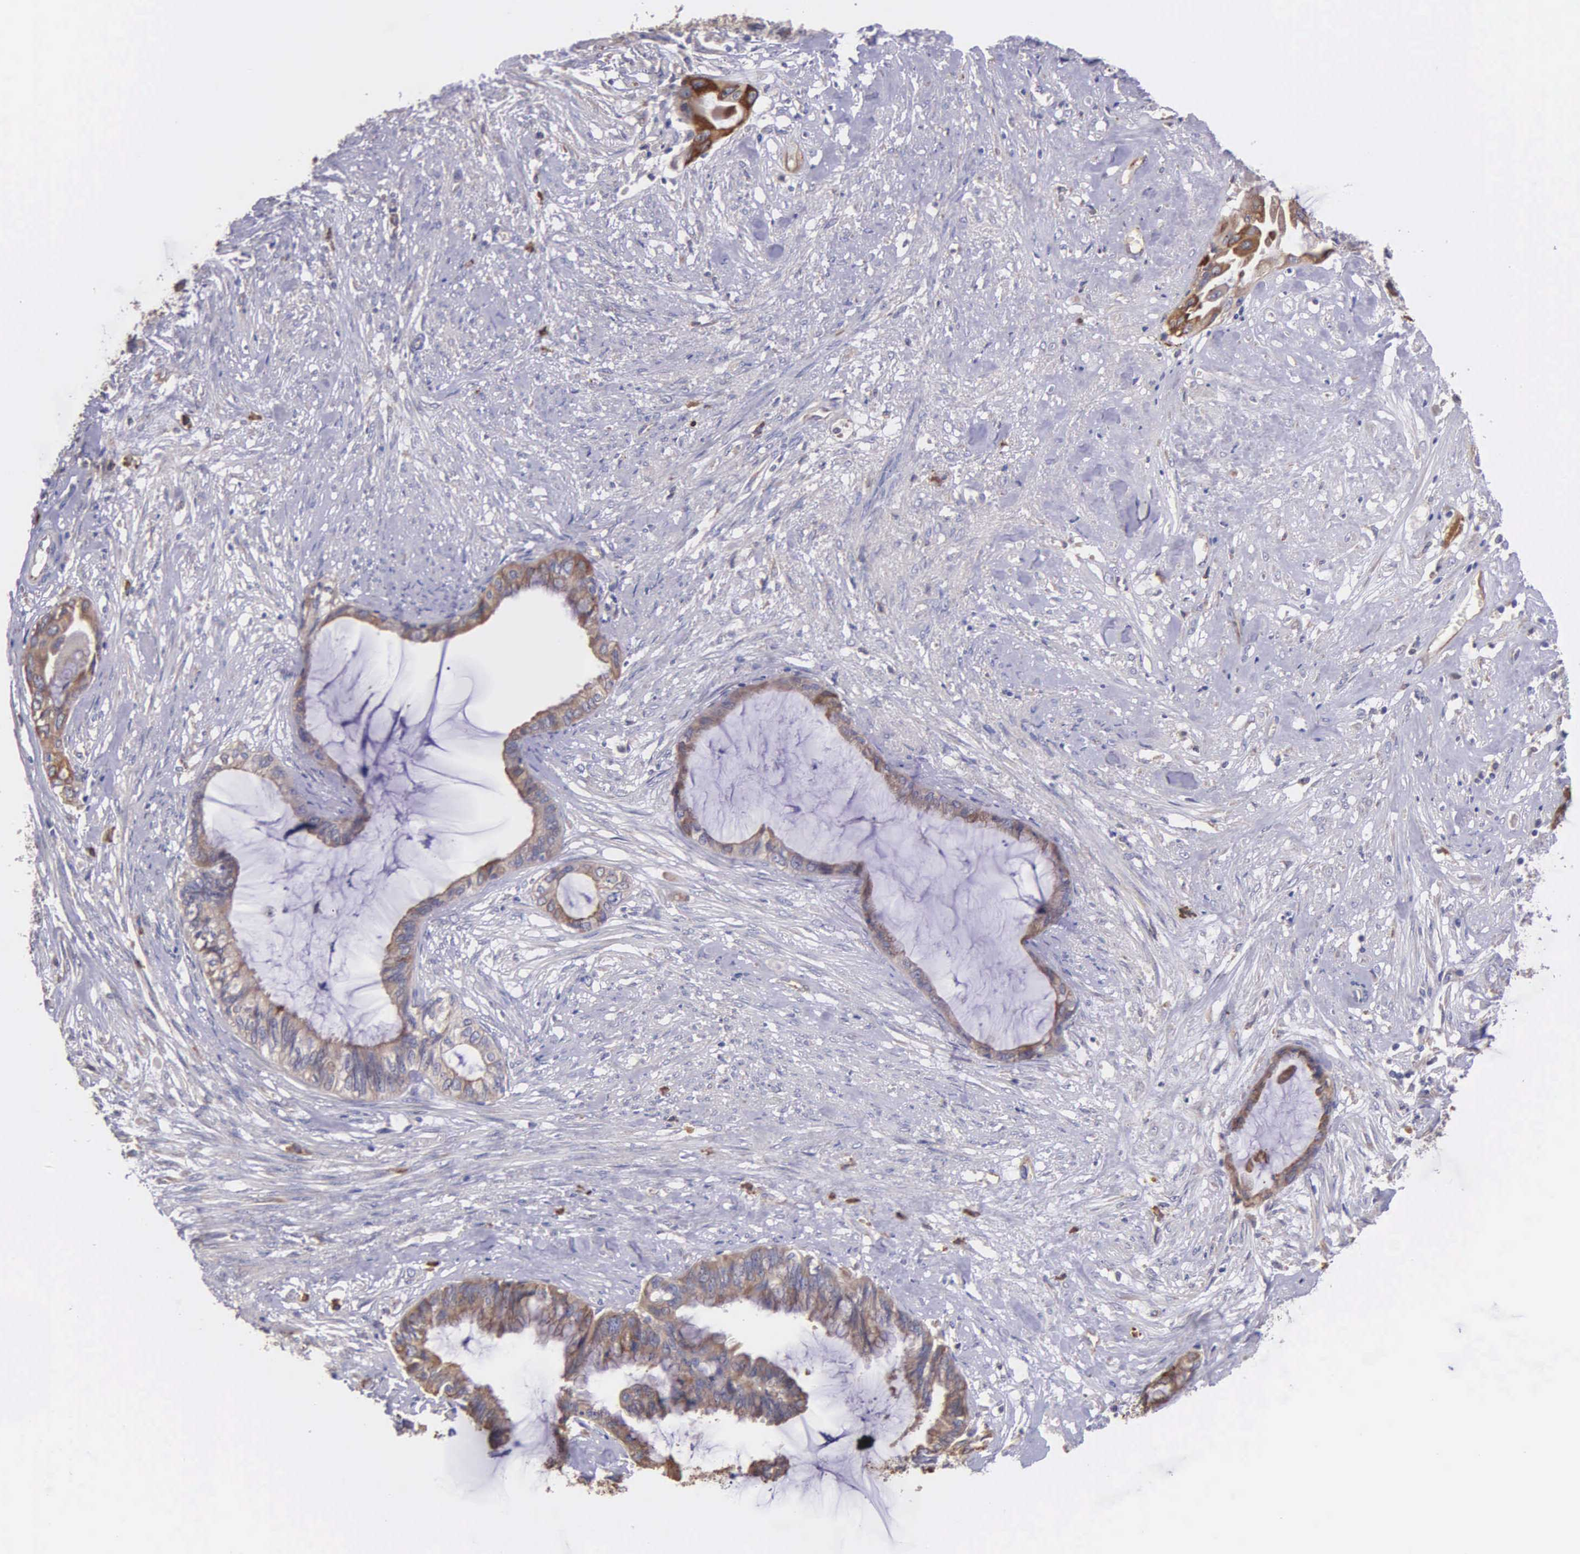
{"staining": {"intensity": "moderate", "quantity": ">75%", "location": "cytoplasmic/membranous"}, "tissue": "endometrial cancer", "cell_type": "Tumor cells", "image_type": "cancer", "snomed": [{"axis": "morphology", "description": "Adenocarcinoma, NOS"}, {"axis": "topography", "description": "Endometrium"}], "caption": "Brown immunohistochemical staining in endometrial adenocarcinoma exhibits moderate cytoplasmic/membranous staining in about >75% of tumor cells.", "gene": "ZC3H12B", "patient": {"sex": "female", "age": 86}}